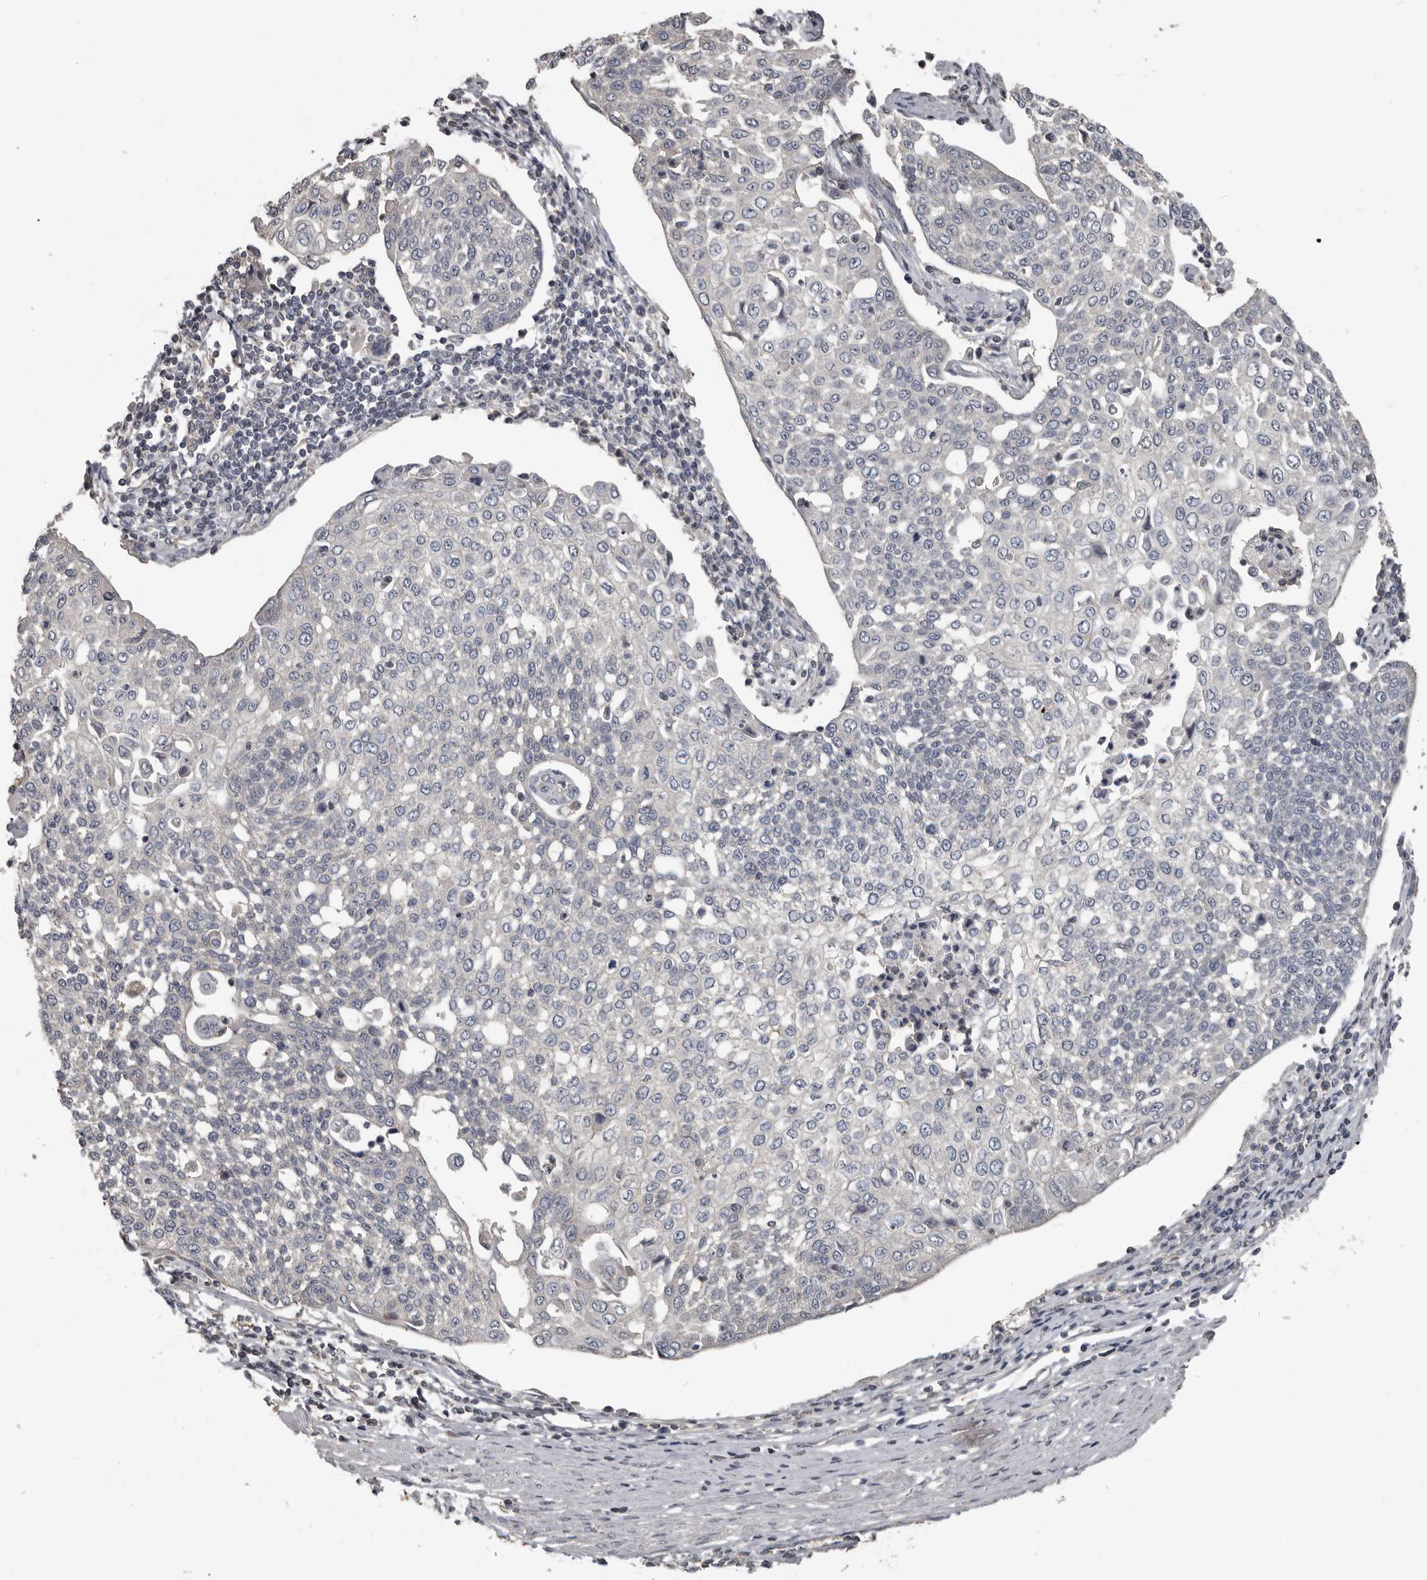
{"staining": {"intensity": "negative", "quantity": "none", "location": "none"}, "tissue": "cervical cancer", "cell_type": "Tumor cells", "image_type": "cancer", "snomed": [{"axis": "morphology", "description": "Squamous cell carcinoma, NOS"}, {"axis": "topography", "description": "Cervix"}], "caption": "The IHC micrograph has no significant expression in tumor cells of cervical cancer tissue.", "gene": "CA6", "patient": {"sex": "female", "age": 34}}